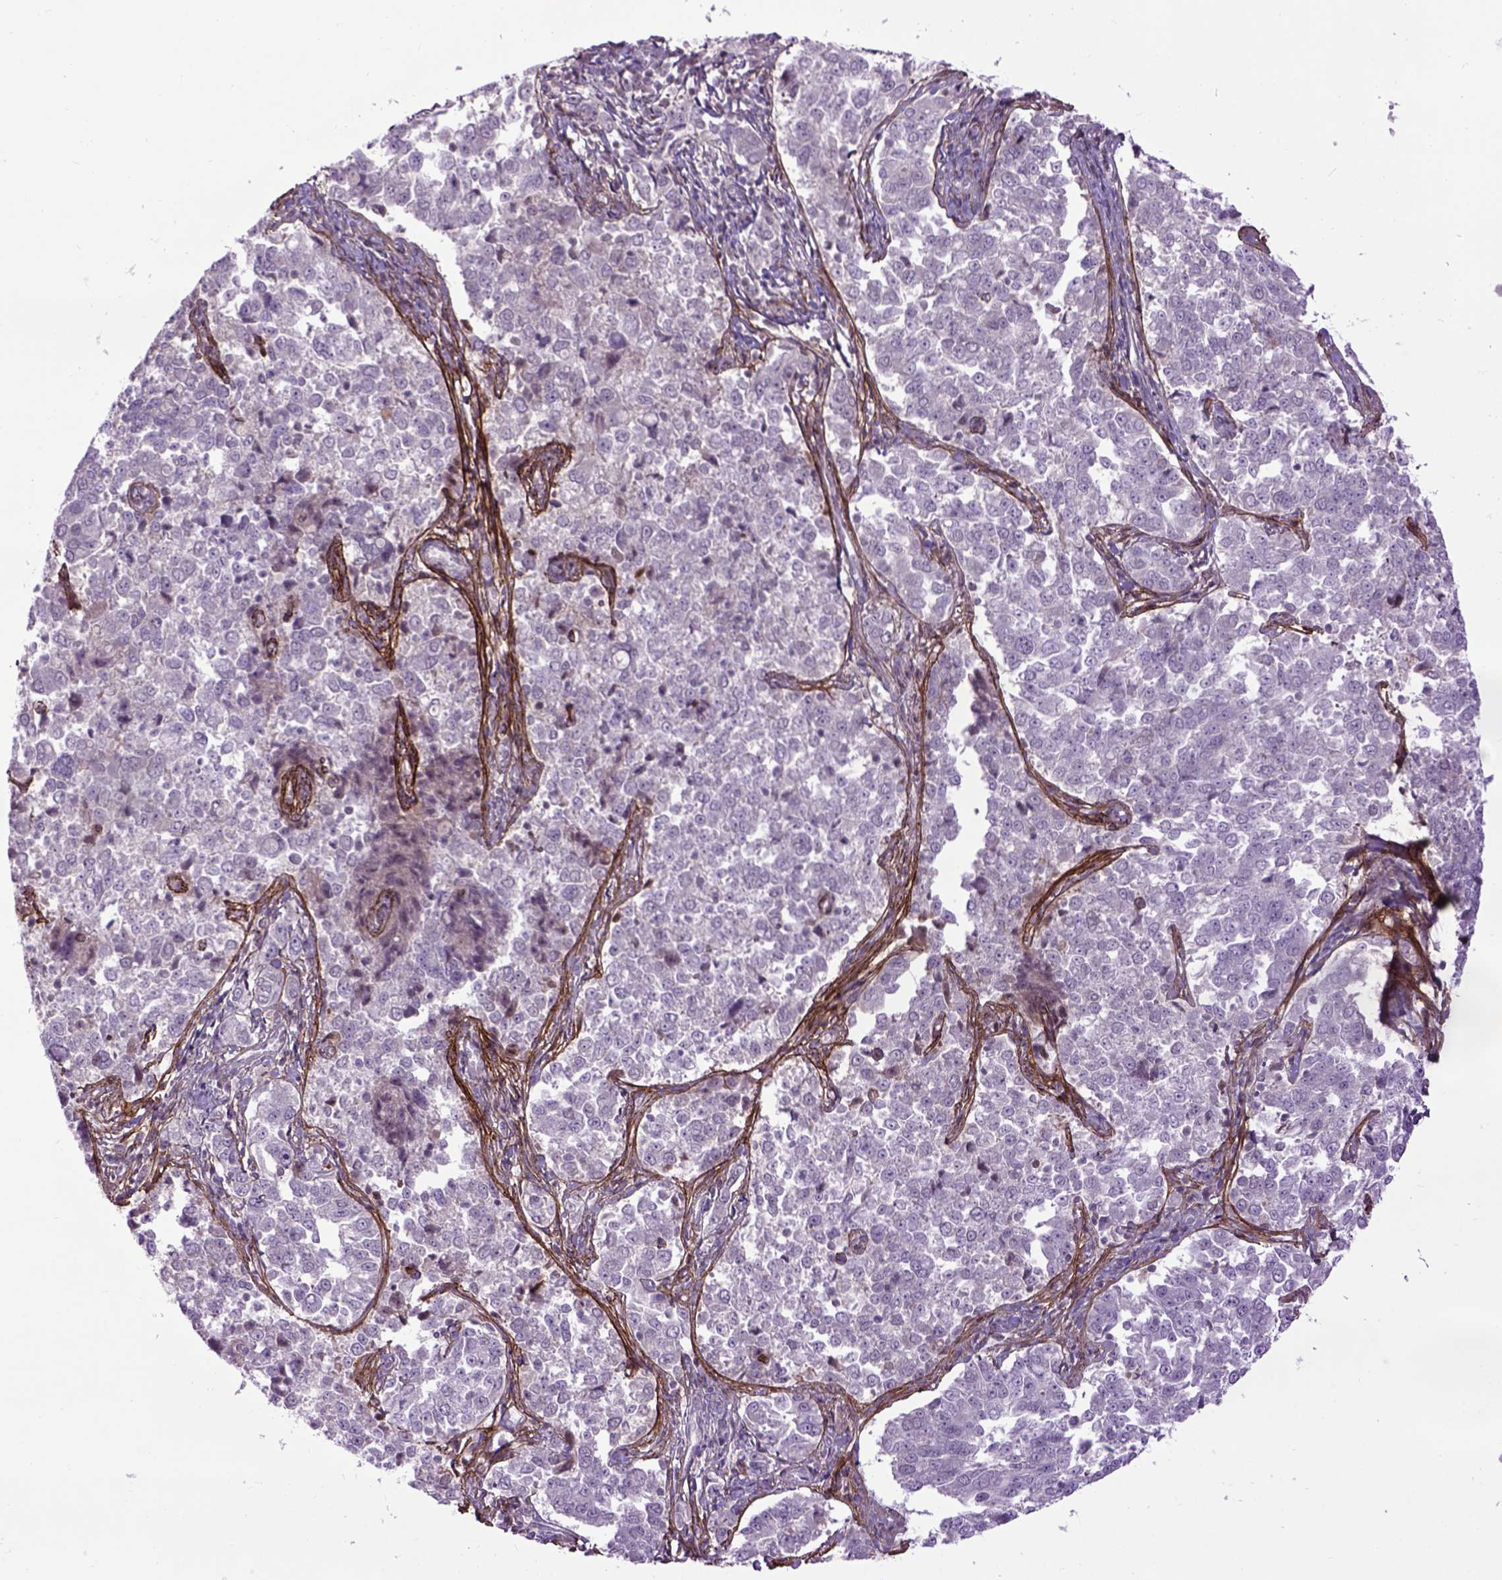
{"staining": {"intensity": "negative", "quantity": "none", "location": "none"}, "tissue": "endometrial cancer", "cell_type": "Tumor cells", "image_type": "cancer", "snomed": [{"axis": "morphology", "description": "Adenocarcinoma, NOS"}, {"axis": "topography", "description": "Endometrium"}], "caption": "A photomicrograph of human endometrial adenocarcinoma is negative for staining in tumor cells.", "gene": "EMILIN3", "patient": {"sex": "female", "age": 43}}